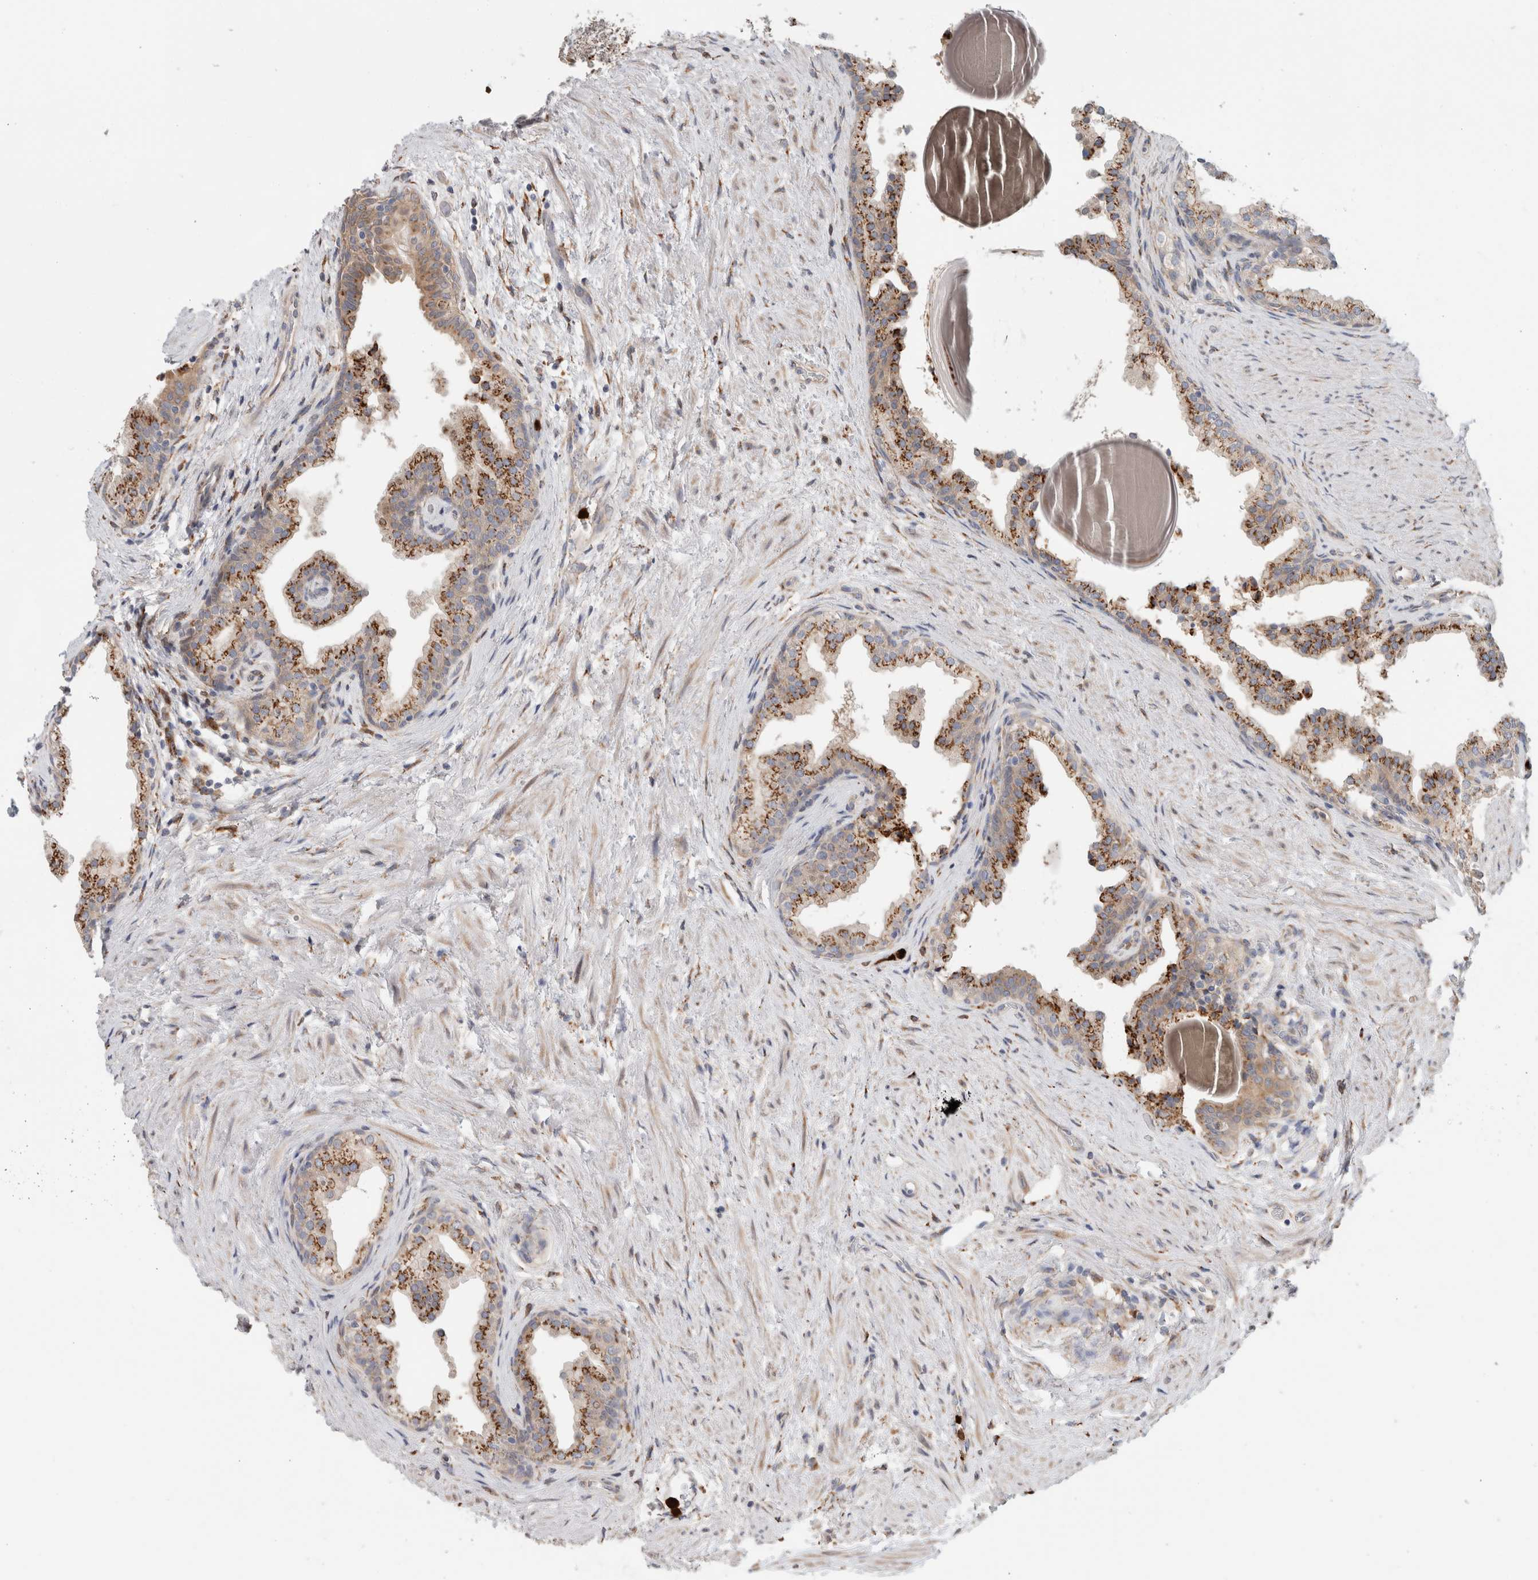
{"staining": {"intensity": "moderate", "quantity": ">75%", "location": "cytoplasmic/membranous"}, "tissue": "prostate", "cell_type": "Glandular cells", "image_type": "normal", "snomed": [{"axis": "morphology", "description": "Normal tissue, NOS"}, {"axis": "topography", "description": "Prostate"}], "caption": "Moderate cytoplasmic/membranous protein staining is present in about >75% of glandular cells in prostate. (Stains: DAB (3,3'-diaminobenzidine) in brown, nuclei in blue, Microscopy: brightfield microscopy at high magnification).", "gene": "P4HA1", "patient": {"sex": "male", "age": 48}}